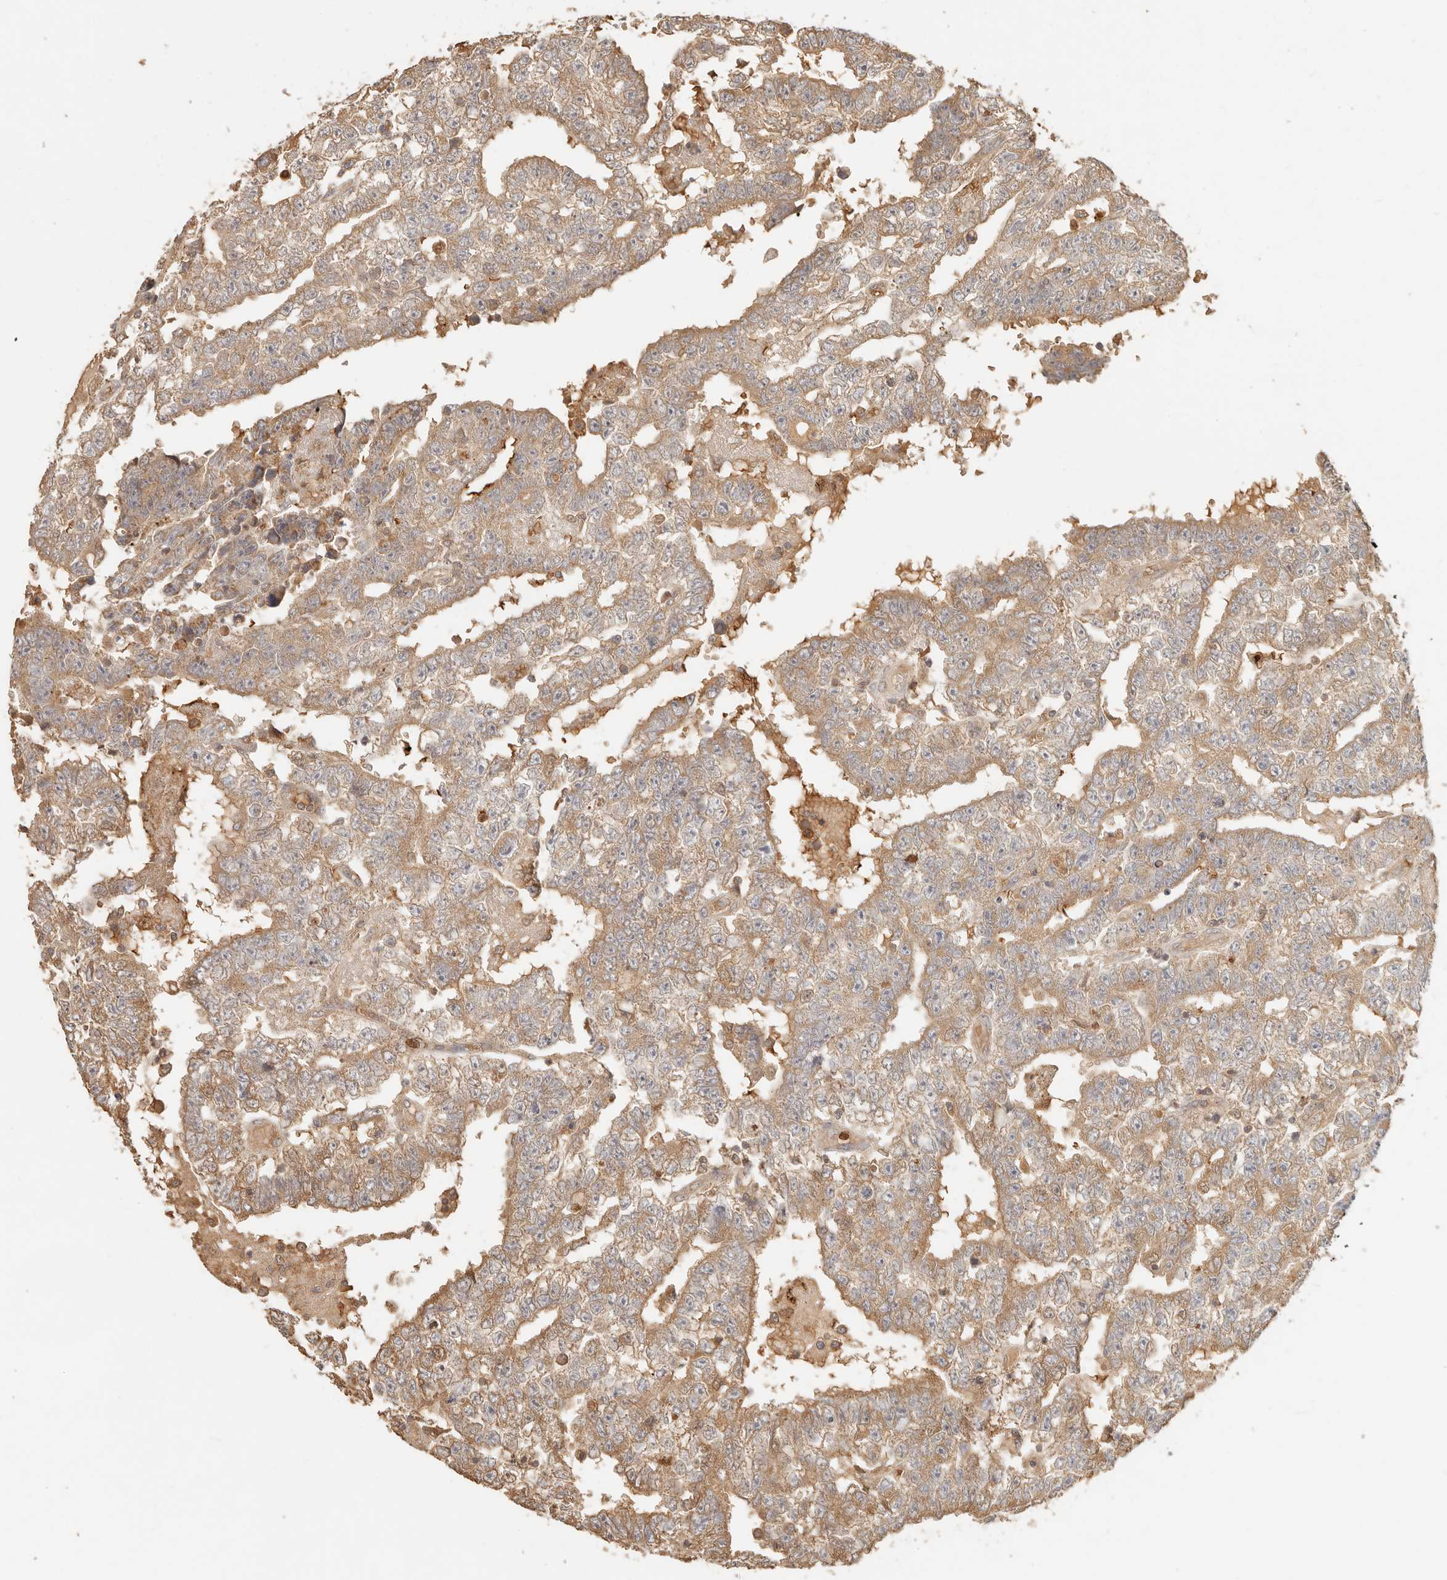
{"staining": {"intensity": "moderate", "quantity": ">75%", "location": "cytoplasmic/membranous"}, "tissue": "testis cancer", "cell_type": "Tumor cells", "image_type": "cancer", "snomed": [{"axis": "morphology", "description": "Carcinoma, Embryonal, NOS"}, {"axis": "topography", "description": "Testis"}], "caption": "Immunohistochemical staining of human embryonal carcinoma (testis) shows moderate cytoplasmic/membranous protein expression in approximately >75% of tumor cells. (Stains: DAB in brown, nuclei in blue, Microscopy: brightfield microscopy at high magnification).", "gene": "INTS11", "patient": {"sex": "male", "age": 25}}